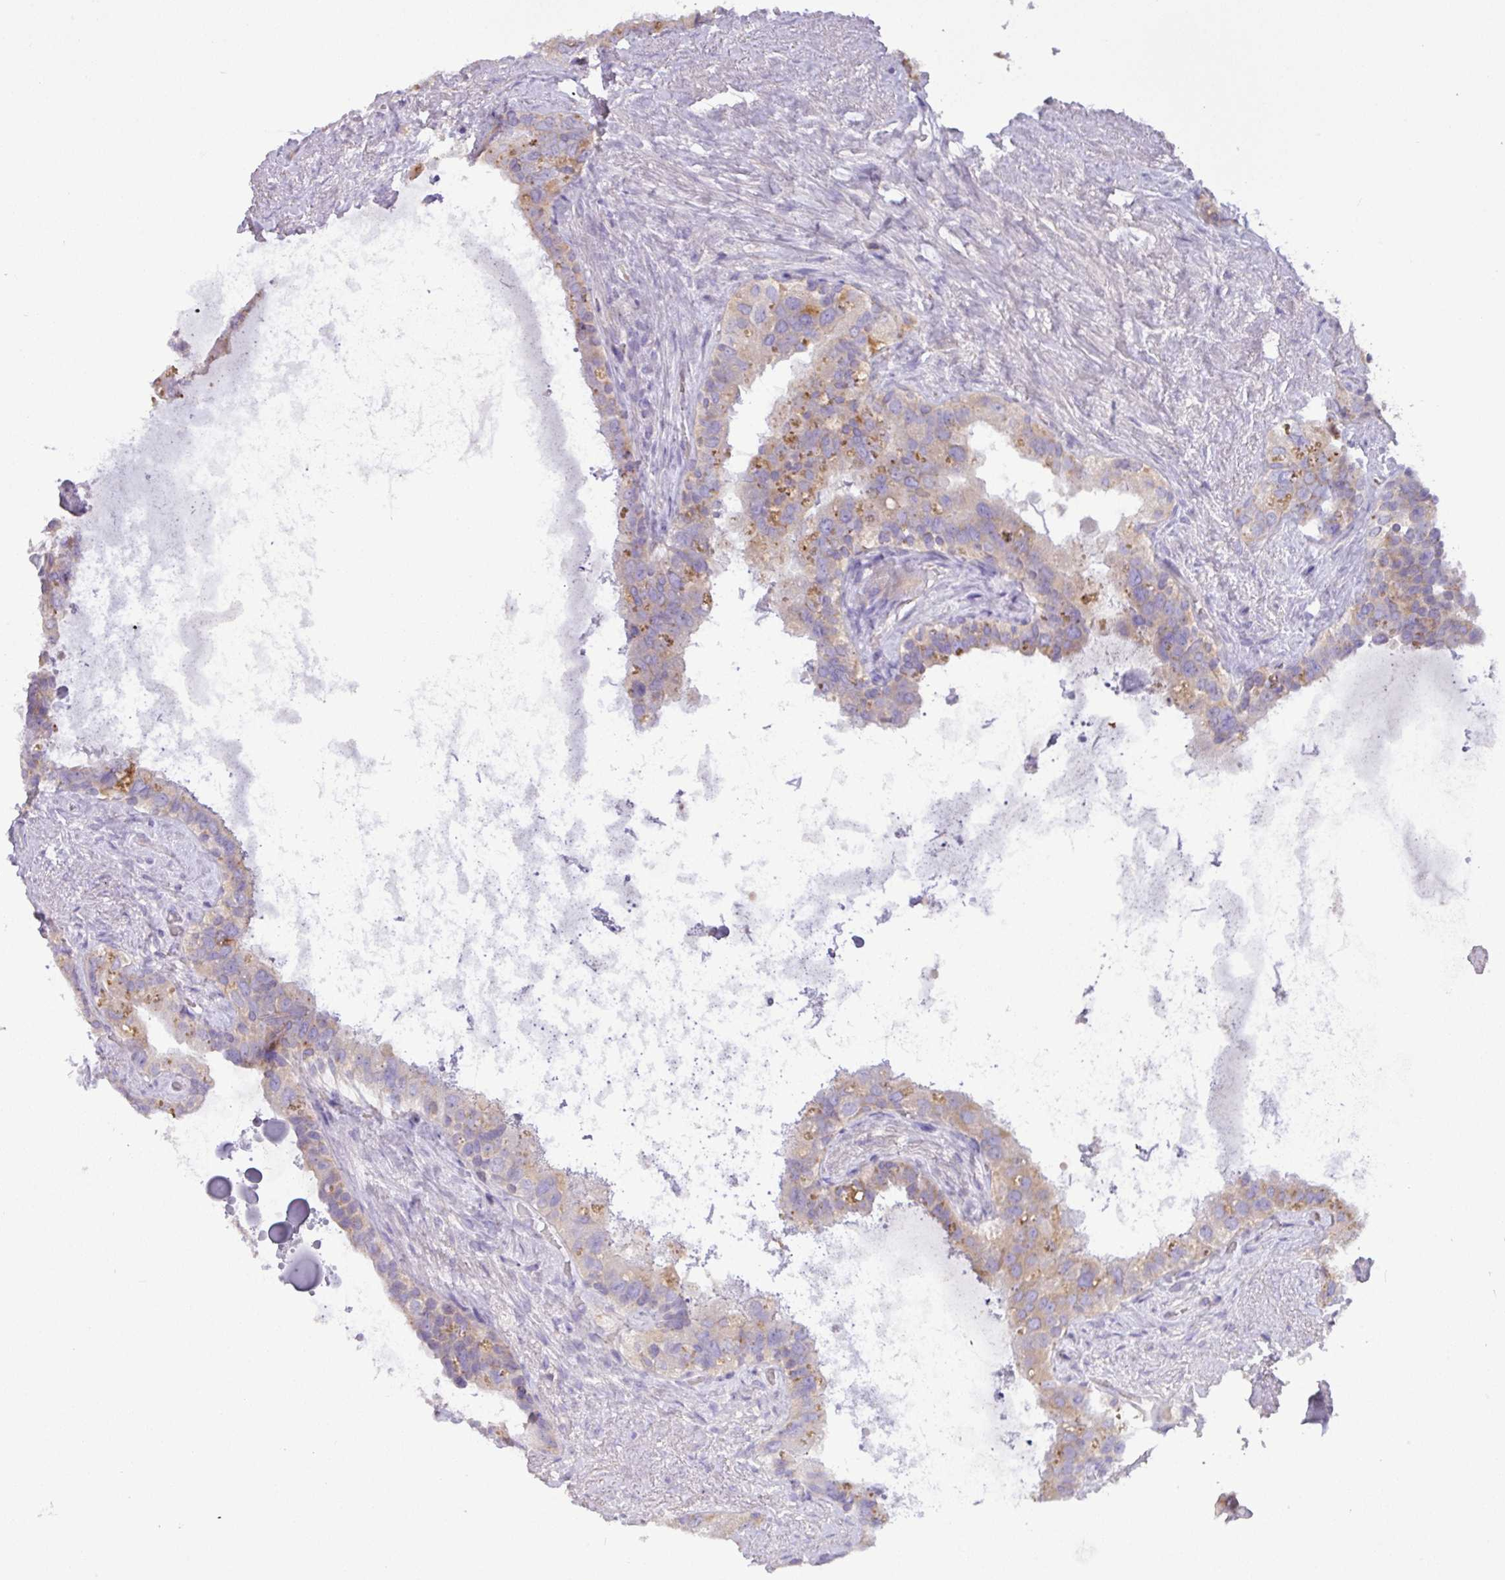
{"staining": {"intensity": "weak", "quantity": "<25%", "location": "cytoplasmic/membranous"}, "tissue": "seminal vesicle", "cell_type": "Glandular cells", "image_type": "normal", "snomed": [{"axis": "morphology", "description": "Normal tissue, NOS"}, {"axis": "topography", "description": "Seminal veicle"}, {"axis": "topography", "description": "Peripheral nerve tissue"}], "caption": "Immunohistochemistry (IHC) image of benign seminal vesicle stained for a protein (brown), which displays no expression in glandular cells. (DAB IHC, high magnification).", "gene": "MRM2", "patient": {"sex": "male", "age": 76}}